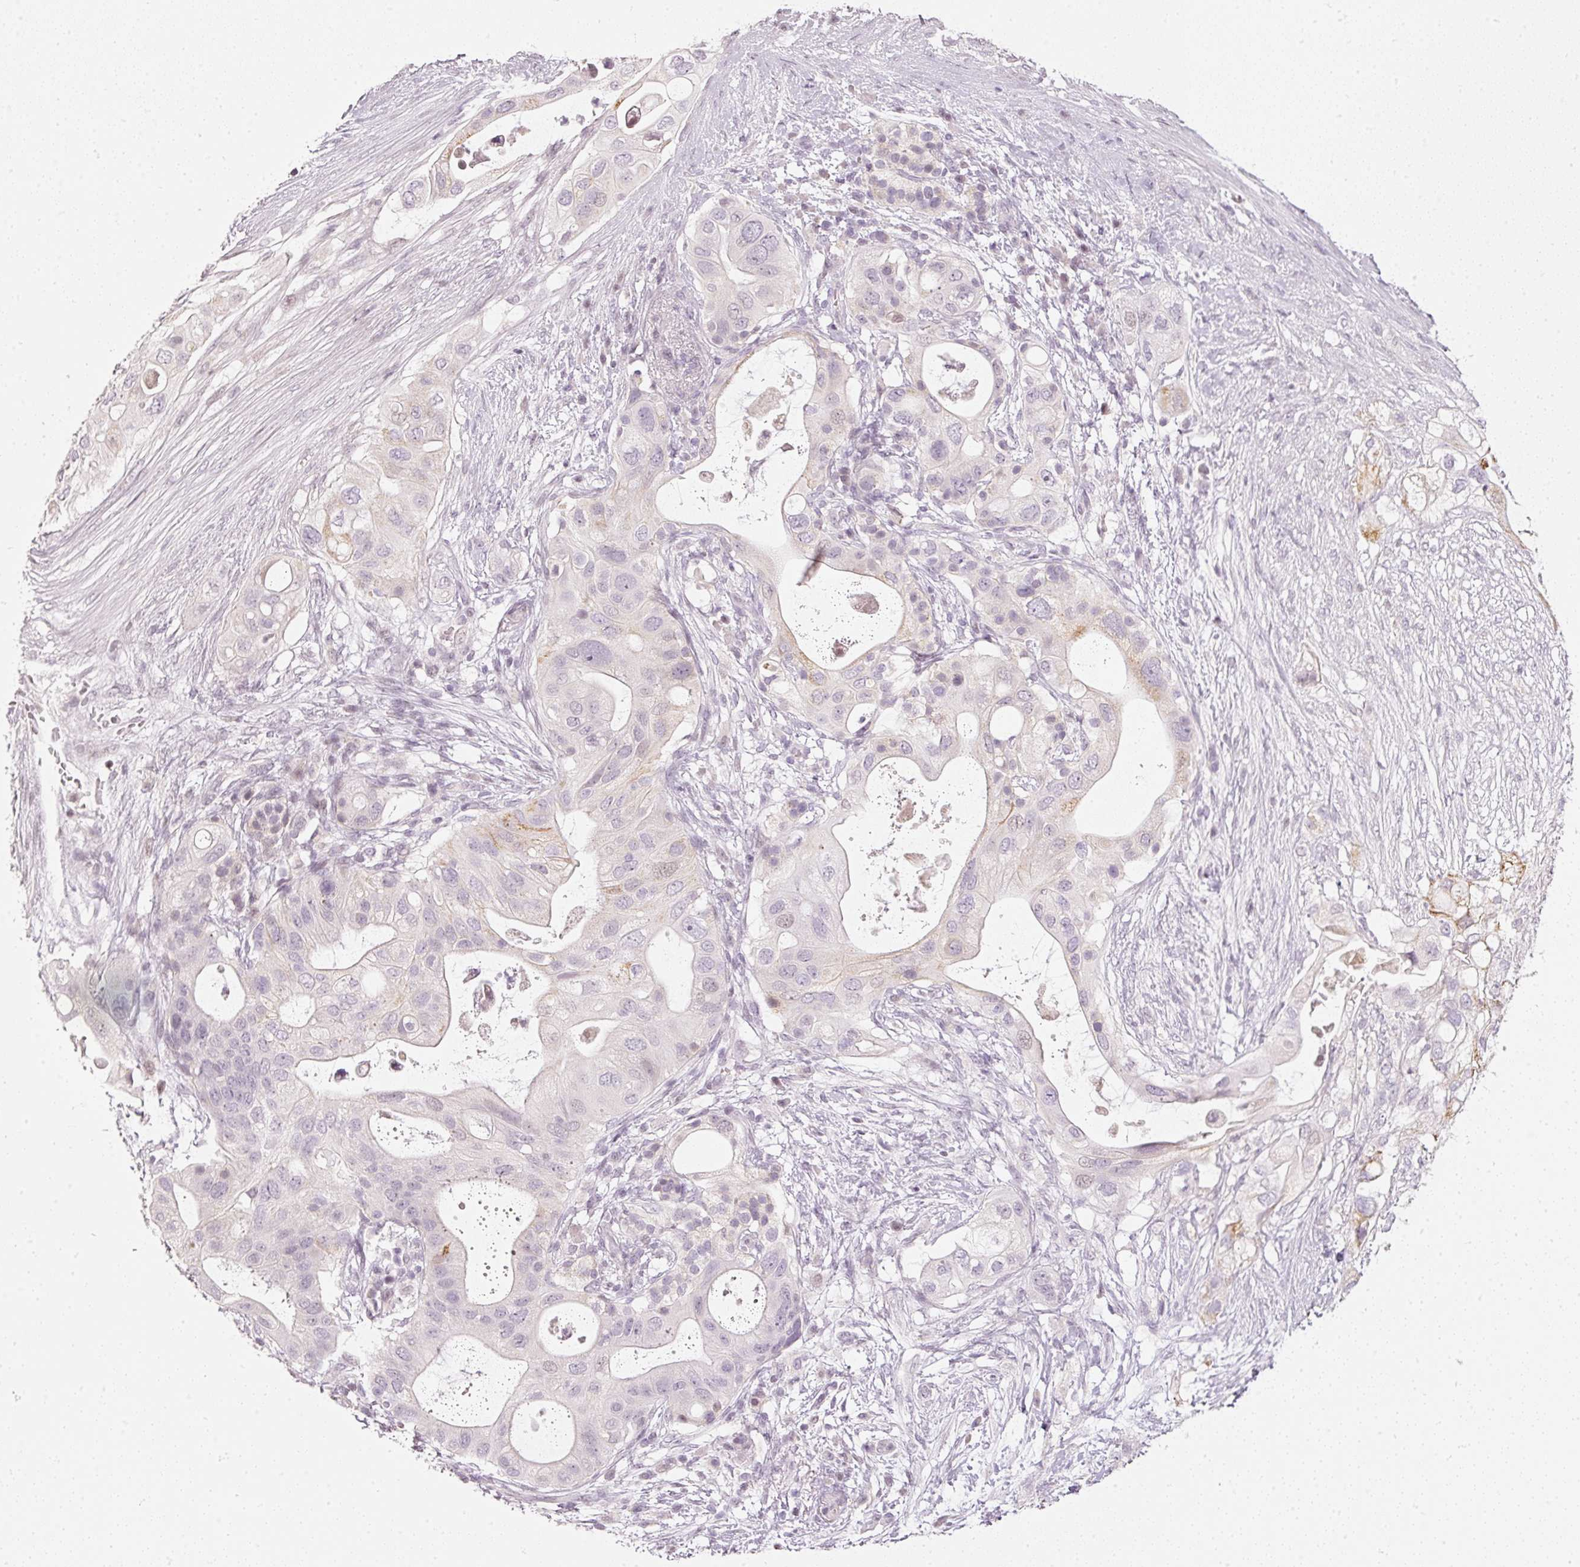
{"staining": {"intensity": "weak", "quantity": "<25%", "location": "cytoplasmic/membranous"}, "tissue": "pancreatic cancer", "cell_type": "Tumor cells", "image_type": "cancer", "snomed": [{"axis": "morphology", "description": "Adenocarcinoma, NOS"}, {"axis": "topography", "description": "Pancreas"}], "caption": "Tumor cells are negative for brown protein staining in adenocarcinoma (pancreatic).", "gene": "NRDE2", "patient": {"sex": "female", "age": 72}}